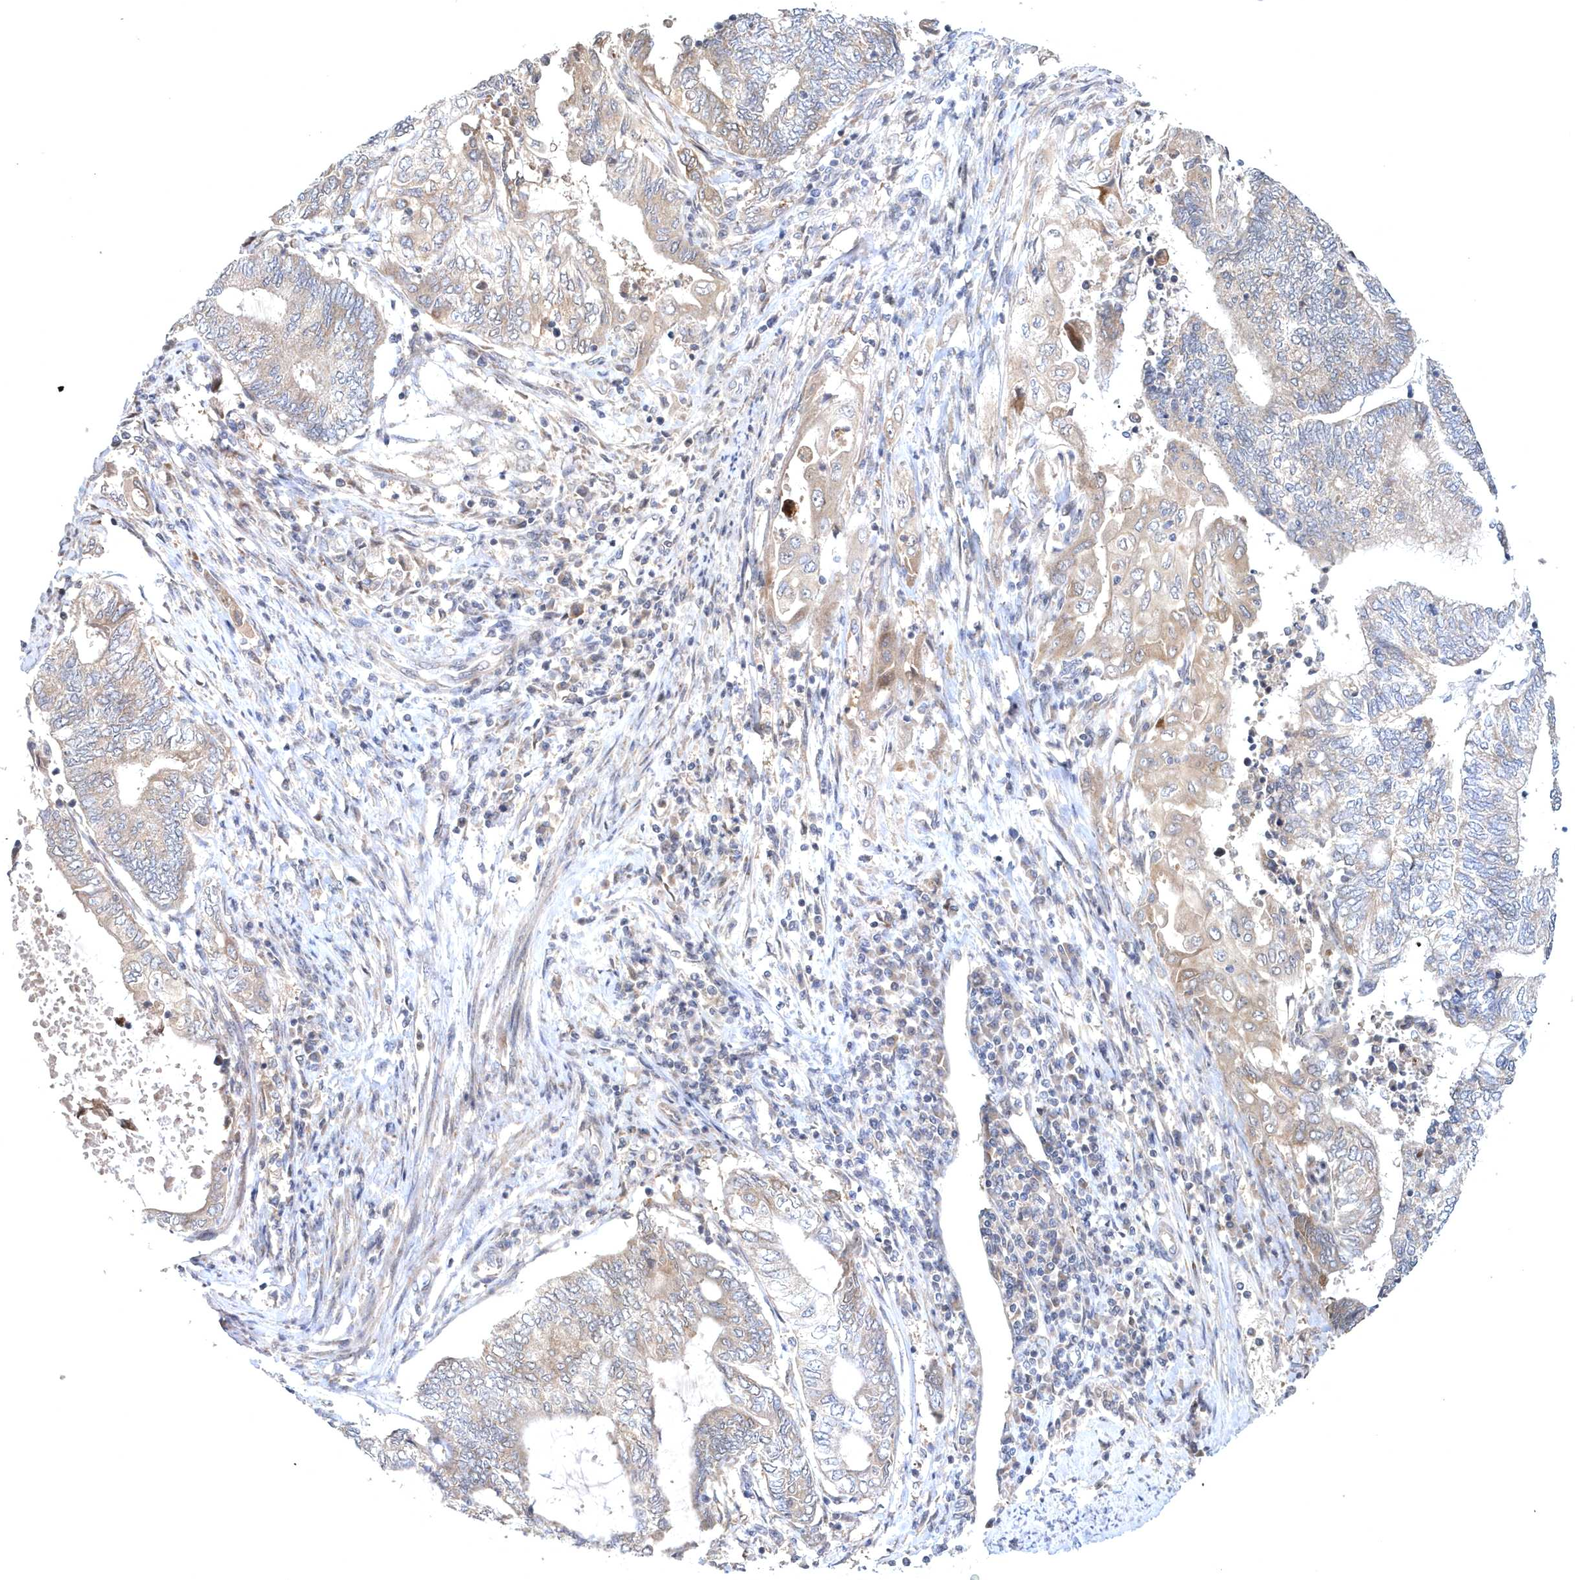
{"staining": {"intensity": "weak", "quantity": "25%-75%", "location": "cytoplasmic/membranous"}, "tissue": "endometrial cancer", "cell_type": "Tumor cells", "image_type": "cancer", "snomed": [{"axis": "morphology", "description": "Adenocarcinoma, NOS"}, {"axis": "topography", "description": "Uterus"}, {"axis": "topography", "description": "Endometrium"}], "caption": "Endometrial cancer tissue displays weak cytoplasmic/membranous positivity in about 25%-75% of tumor cells", "gene": "HMGCS1", "patient": {"sex": "female", "age": 70}}